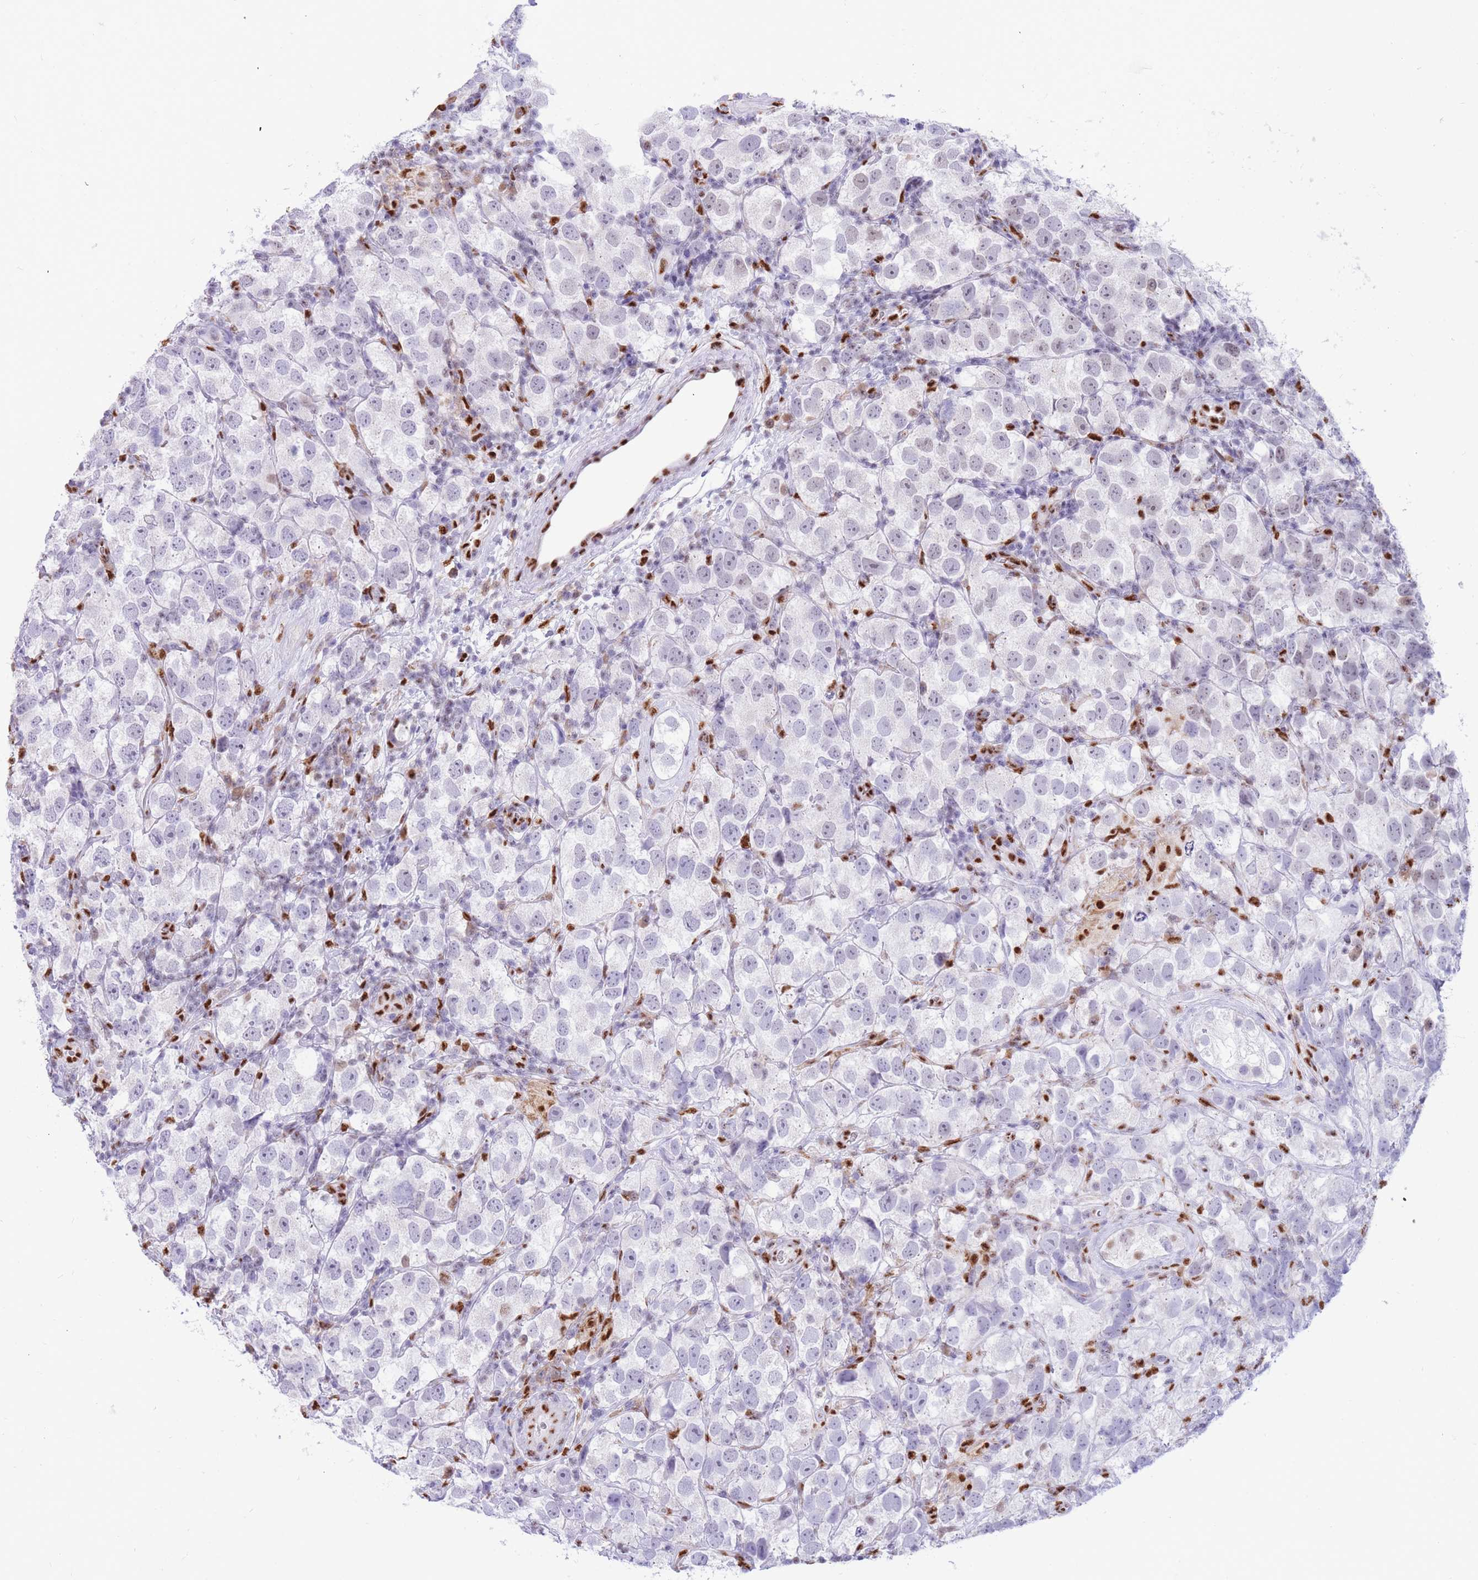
{"staining": {"intensity": "negative", "quantity": "none", "location": "none"}, "tissue": "testis cancer", "cell_type": "Tumor cells", "image_type": "cancer", "snomed": [{"axis": "morphology", "description": "Seminoma, NOS"}, {"axis": "topography", "description": "Testis"}], "caption": "DAB immunohistochemical staining of human seminoma (testis) reveals no significant positivity in tumor cells.", "gene": "FAM153A", "patient": {"sex": "male", "age": 26}}